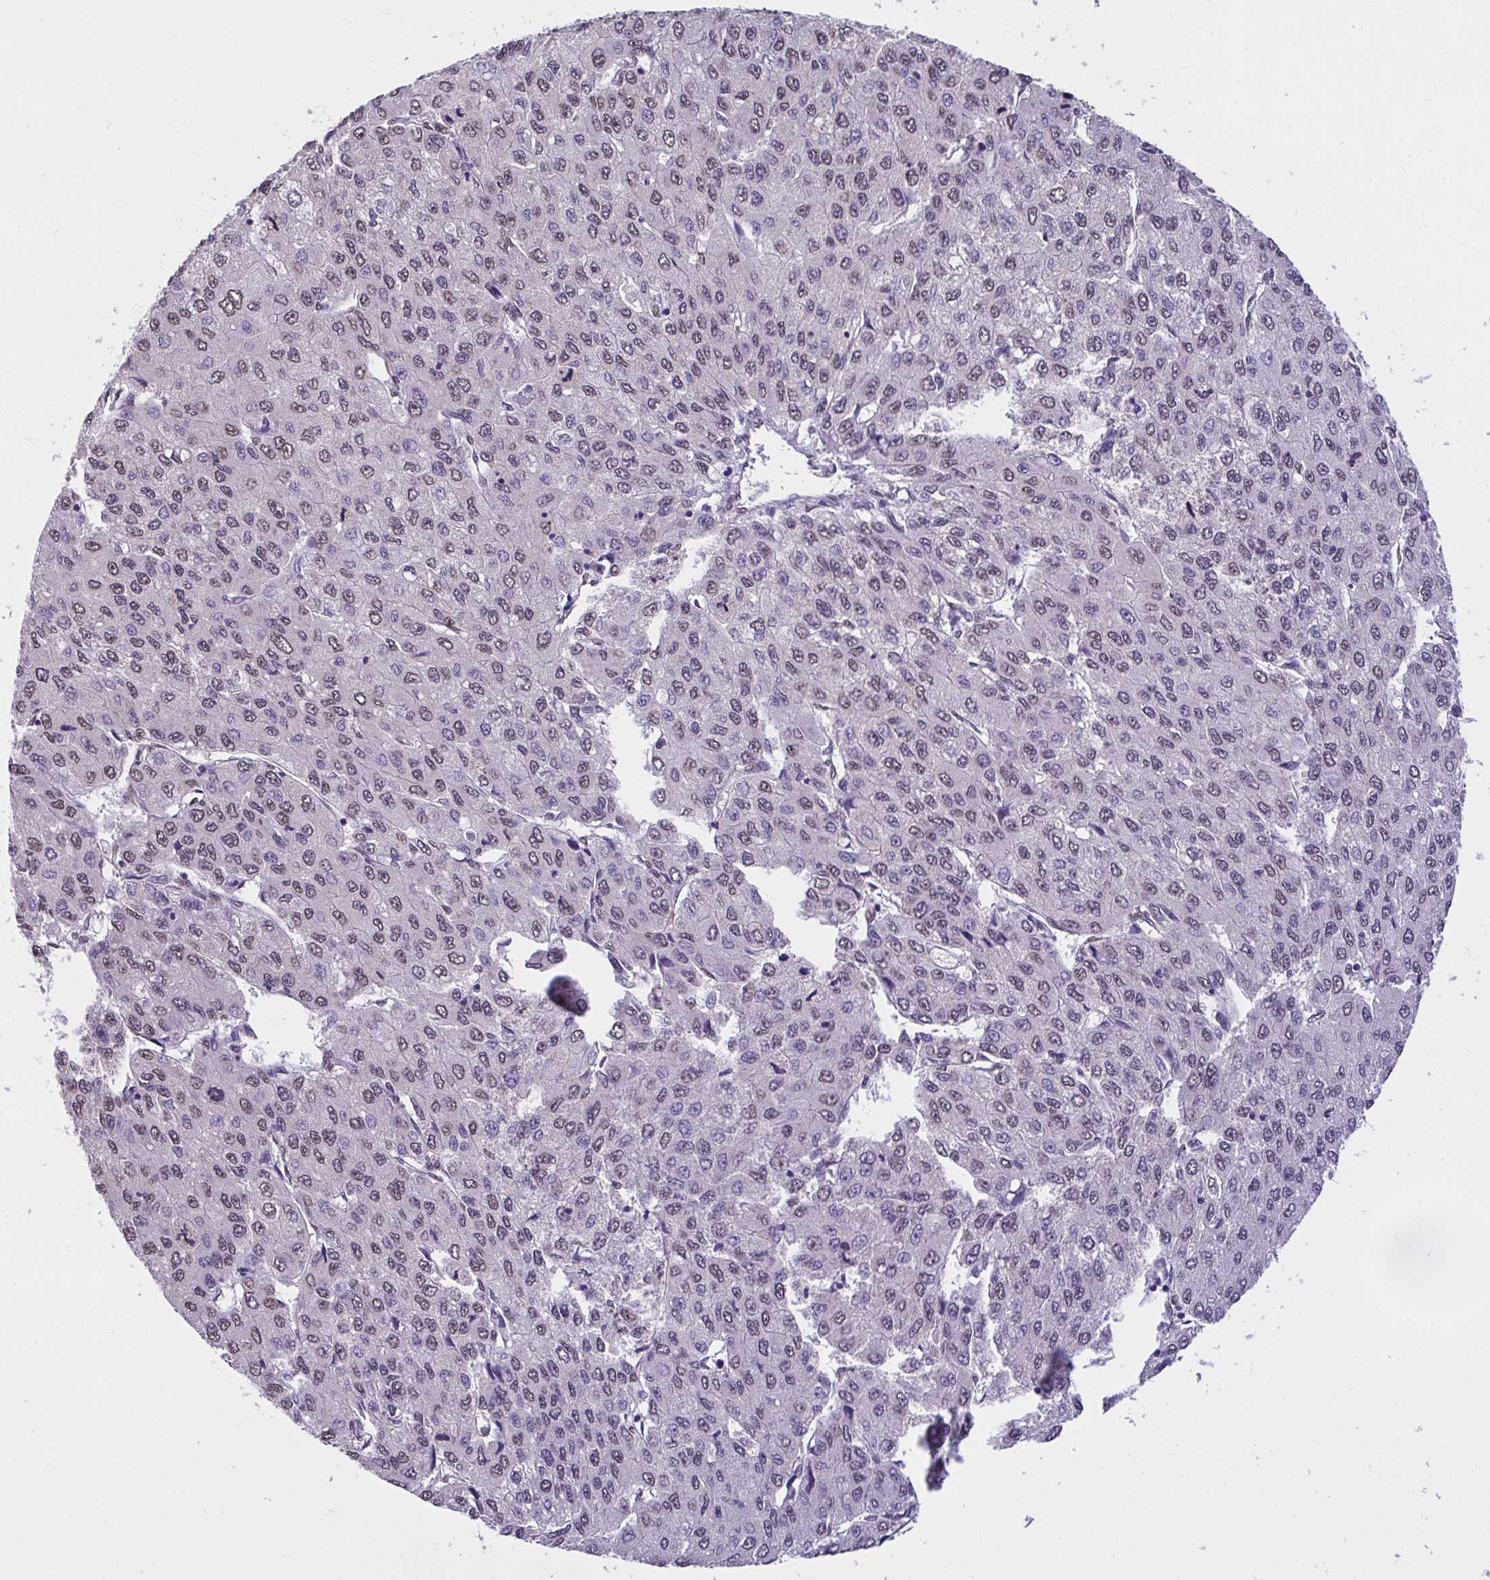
{"staining": {"intensity": "weak", "quantity": "25%-75%", "location": "nuclear"}, "tissue": "liver cancer", "cell_type": "Tumor cells", "image_type": "cancer", "snomed": [{"axis": "morphology", "description": "Carcinoma, Hepatocellular, NOS"}, {"axis": "topography", "description": "Liver"}], "caption": "Protein analysis of liver cancer (hepatocellular carcinoma) tissue exhibits weak nuclear staining in about 25%-75% of tumor cells. The staining is performed using DAB brown chromogen to label protein expression. The nuclei are counter-stained blue using hematoxylin.", "gene": "SEMA6B", "patient": {"sex": "female", "age": 66}}